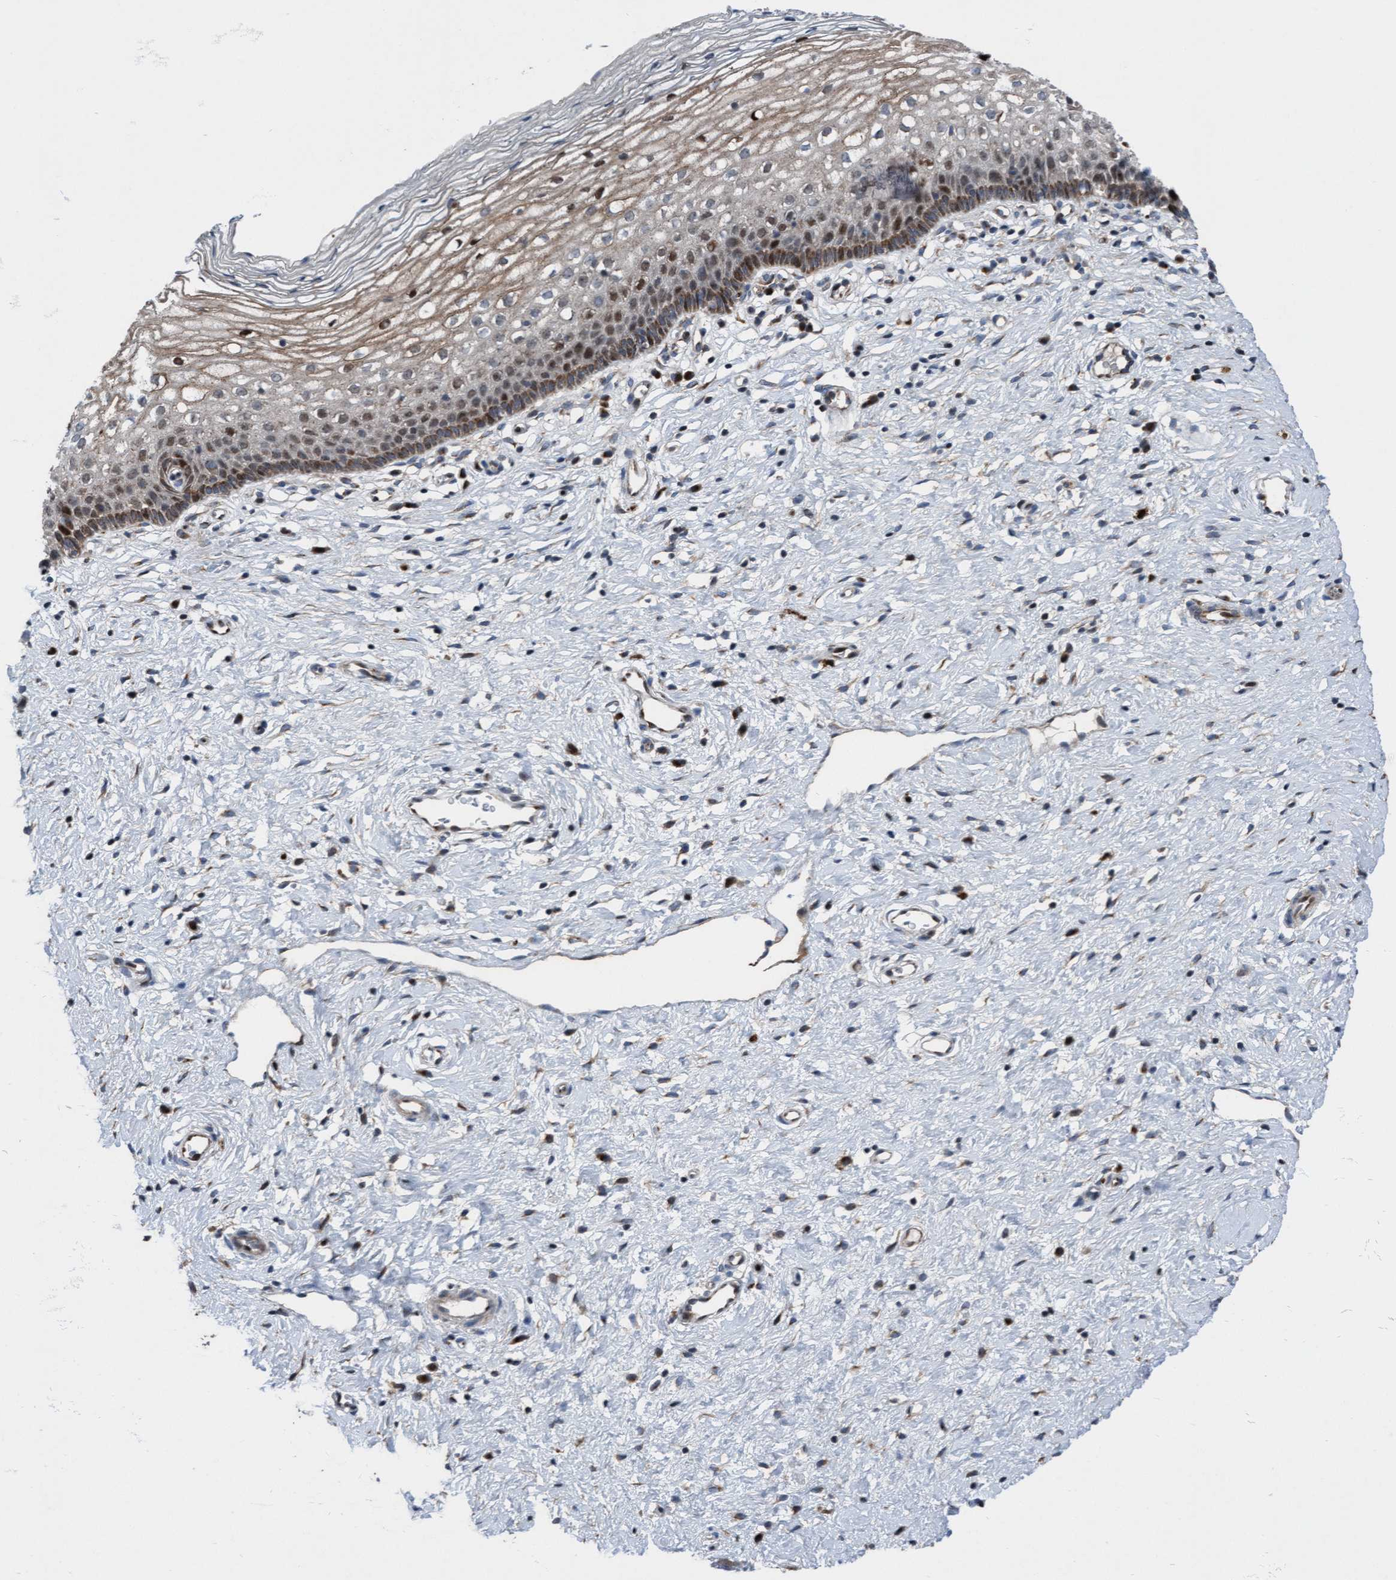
{"staining": {"intensity": "moderate", "quantity": ">75%", "location": "cytoplasmic/membranous,nuclear"}, "tissue": "cervix", "cell_type": "Glandular cells", "image_type": "normal", "snomed": [{"axis": "morphology", "description": "Normal tissue, NOS"}, {"axis": "topography", "description": "Cervix"}], "caption": "Glandular cells reveal moderate cytoplasmic/membranous,nuclear expression in approximately >75% of cells in unremarkable cervix. The staining was performed using DAB to visualize the protein expression in brown, while the nuclei were stained in blue with hematoxylin (Magnification: 20x).", "gene": "KLHL26", "patient": {"sex": "female", "age": 27}}